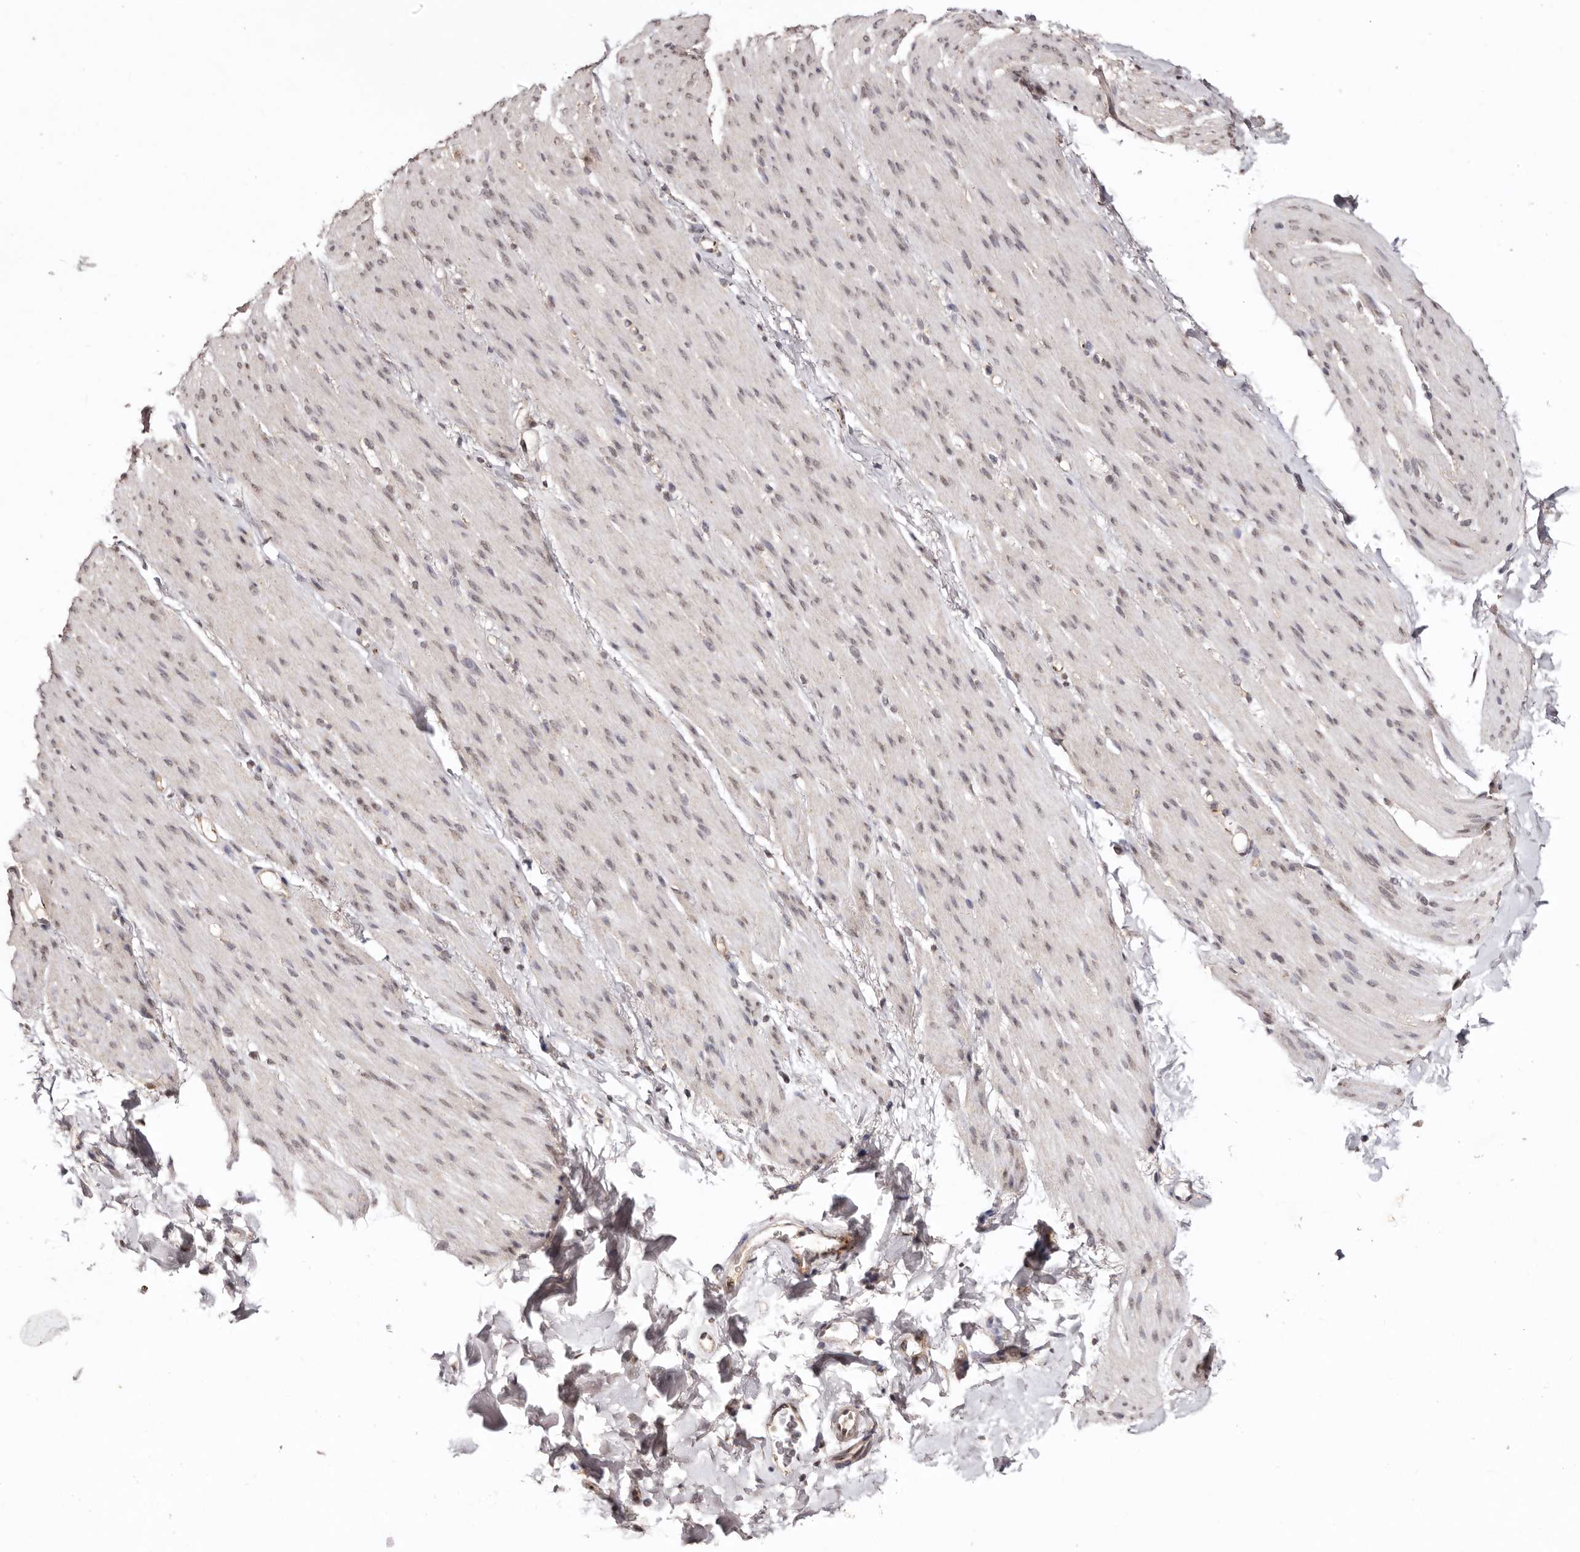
{"staining": {"intensity": "weak", "quantity": "<25%", "location": "nuclear"}, "tissue": "smooth muscle", "cell_type": "Smooth muscle cells", "image_type": "normal", "snomed": [{"axis": "morphology", "description": "Normal tissue, NOS"}, {"axis": "topography", "description": "Colon"}, {"axis": "topography", "description": "Peripheral nerve tissue"}], "caption": "Smooth muscle cells show no significant expression in benign smooth muscle.", "gene": "NOTCH1", "patient": {"sex": "female", "age": 61}}